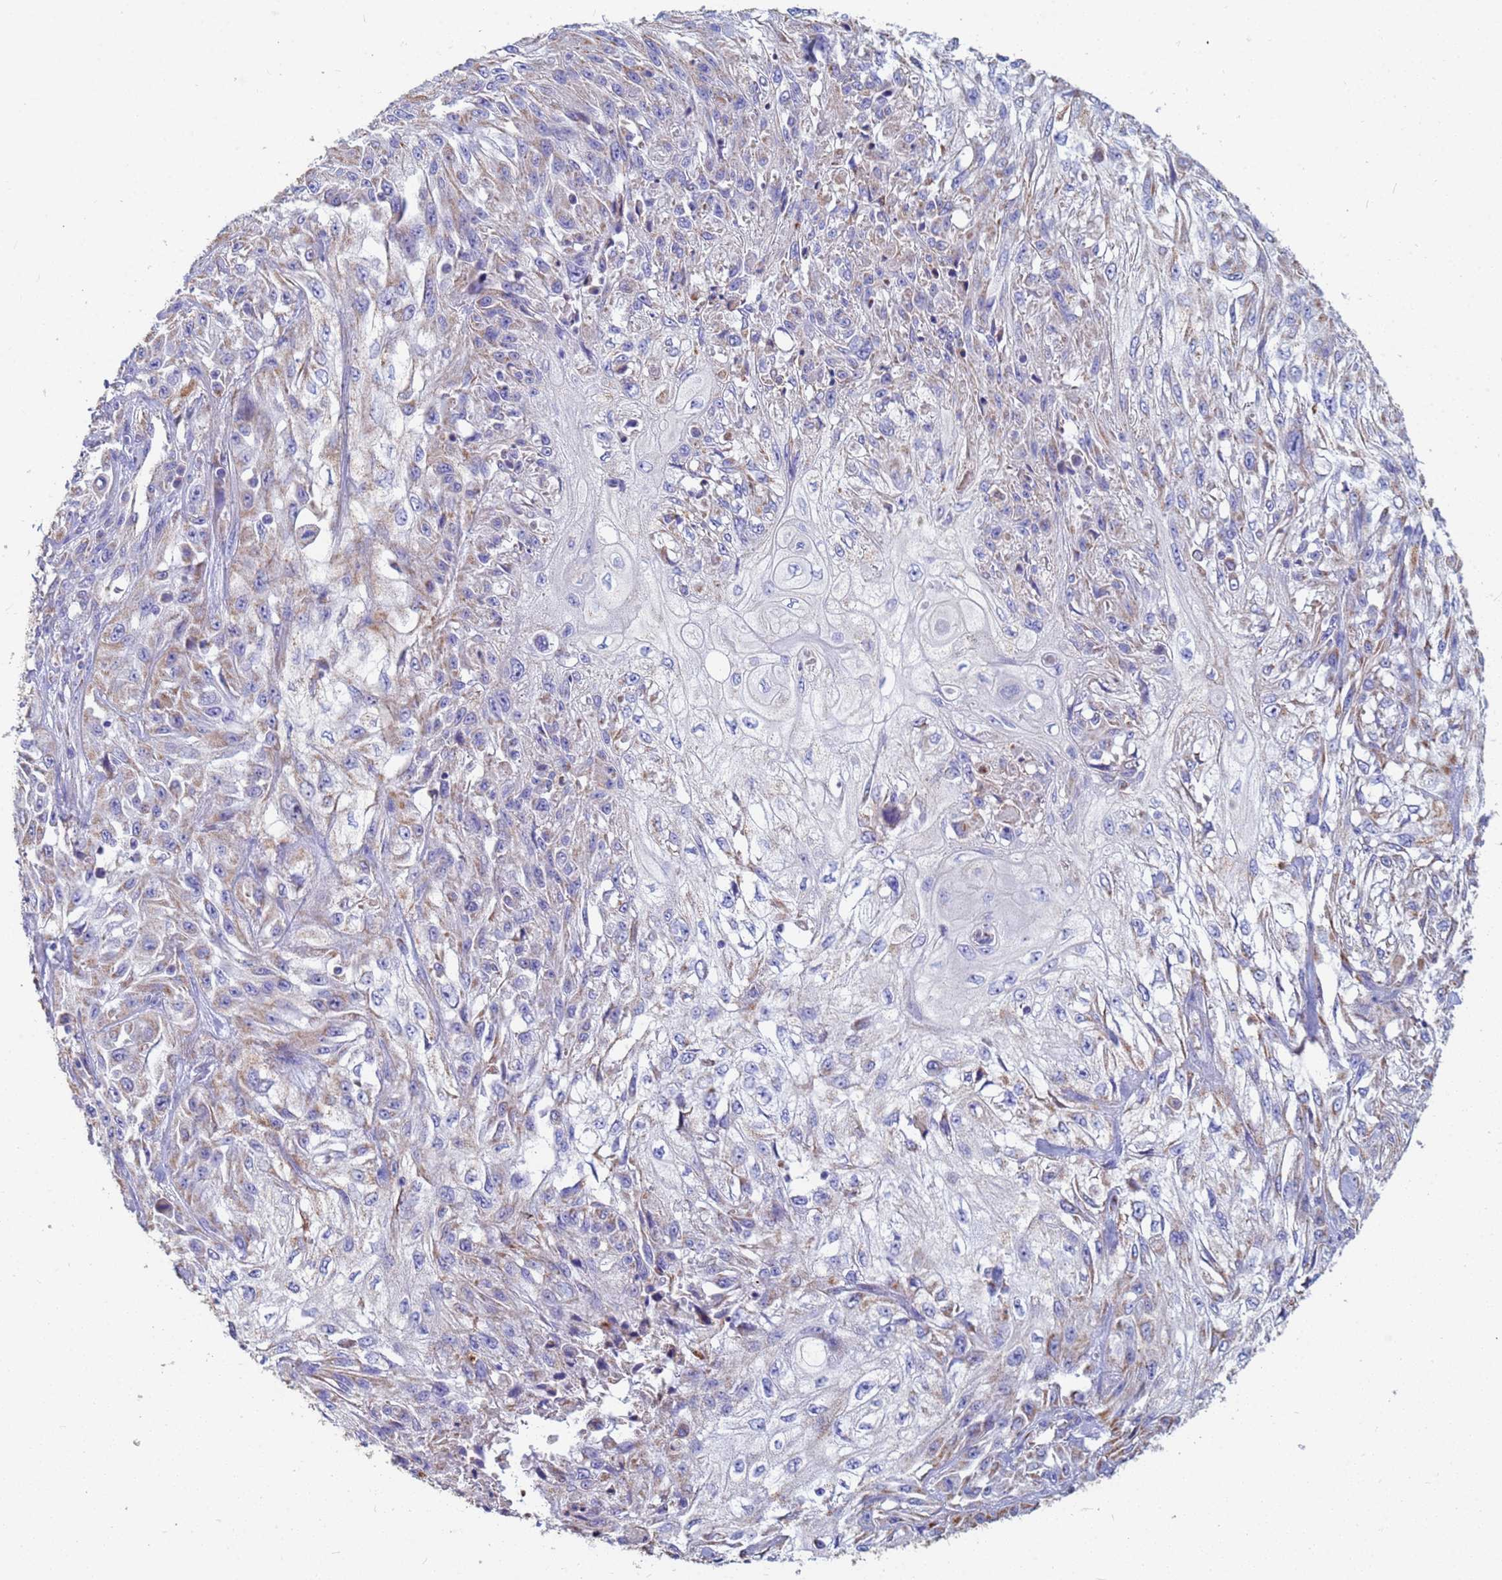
{"staining": {"intensity": "weak", "quantity": "25%-75%", "location": "cytoplasmic/membranous"}, "tissue": "skin cancer", "cell_type": "Tumor cells", "image_type": "cancer", "snomed": [{"axis": "morphology", "description": "Squamous cell carcinoma, NOS"}, {"axis": "morphology", "description": "Squamous cell carcinoma, metastatic, NOS"}, {"axis": "topography", "description": "Skin"}, {"axis": "topography", "description": "Lymph node"}], "caption": "Immunohistochemical staining of skin cancer (squamous cell carcinoma) demonstrates low levels of weak cytoplasmic/membranous protein staining in about 25%-75% of tumor cells. Nuclei are stained in blue.", "gene": "UQCRH", "patient": {"sex": "male", "age": 75}}